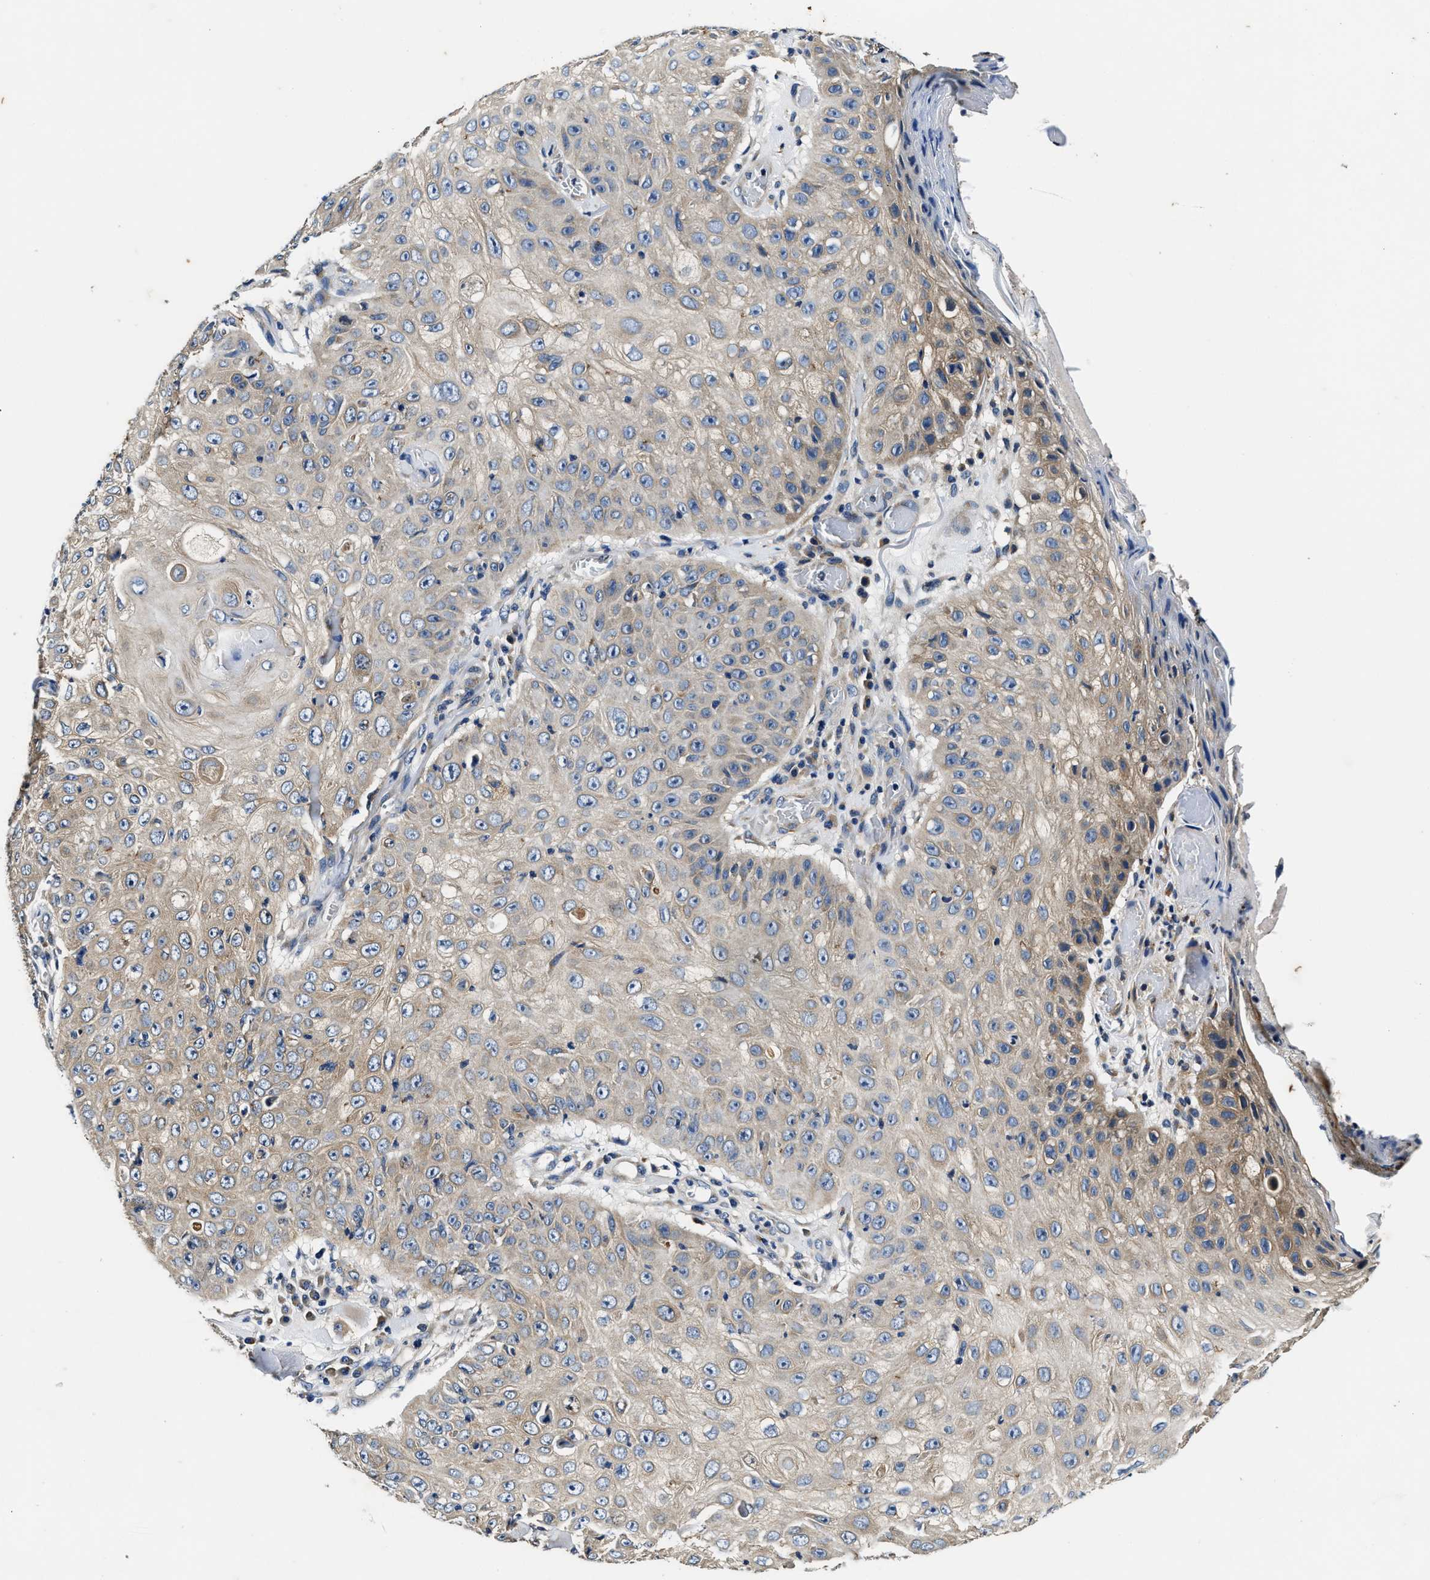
{"staining": {"intensity": "weak", "quantity": ">75%", "location": "cytoplasmic/membranous"}, "tissue": "skin cancer", "cell_type": "Tumor cells", "image_type": "cancer", "snomed": [{"axis": "morphology", "description": "Squamous cell carcinoma, NOS"}, {"axis": "topography", "description": "Skin"}], "caption": "A brown stain shows weak cytoplasmic/membranous staining of a protein in squamous cell carcinoma (skin) tumor cells. (Brightfield microscopy of DAB IHC at high magnification).", "gene": "PI4KB", "patient": {"sex": "male", "age": 86}}